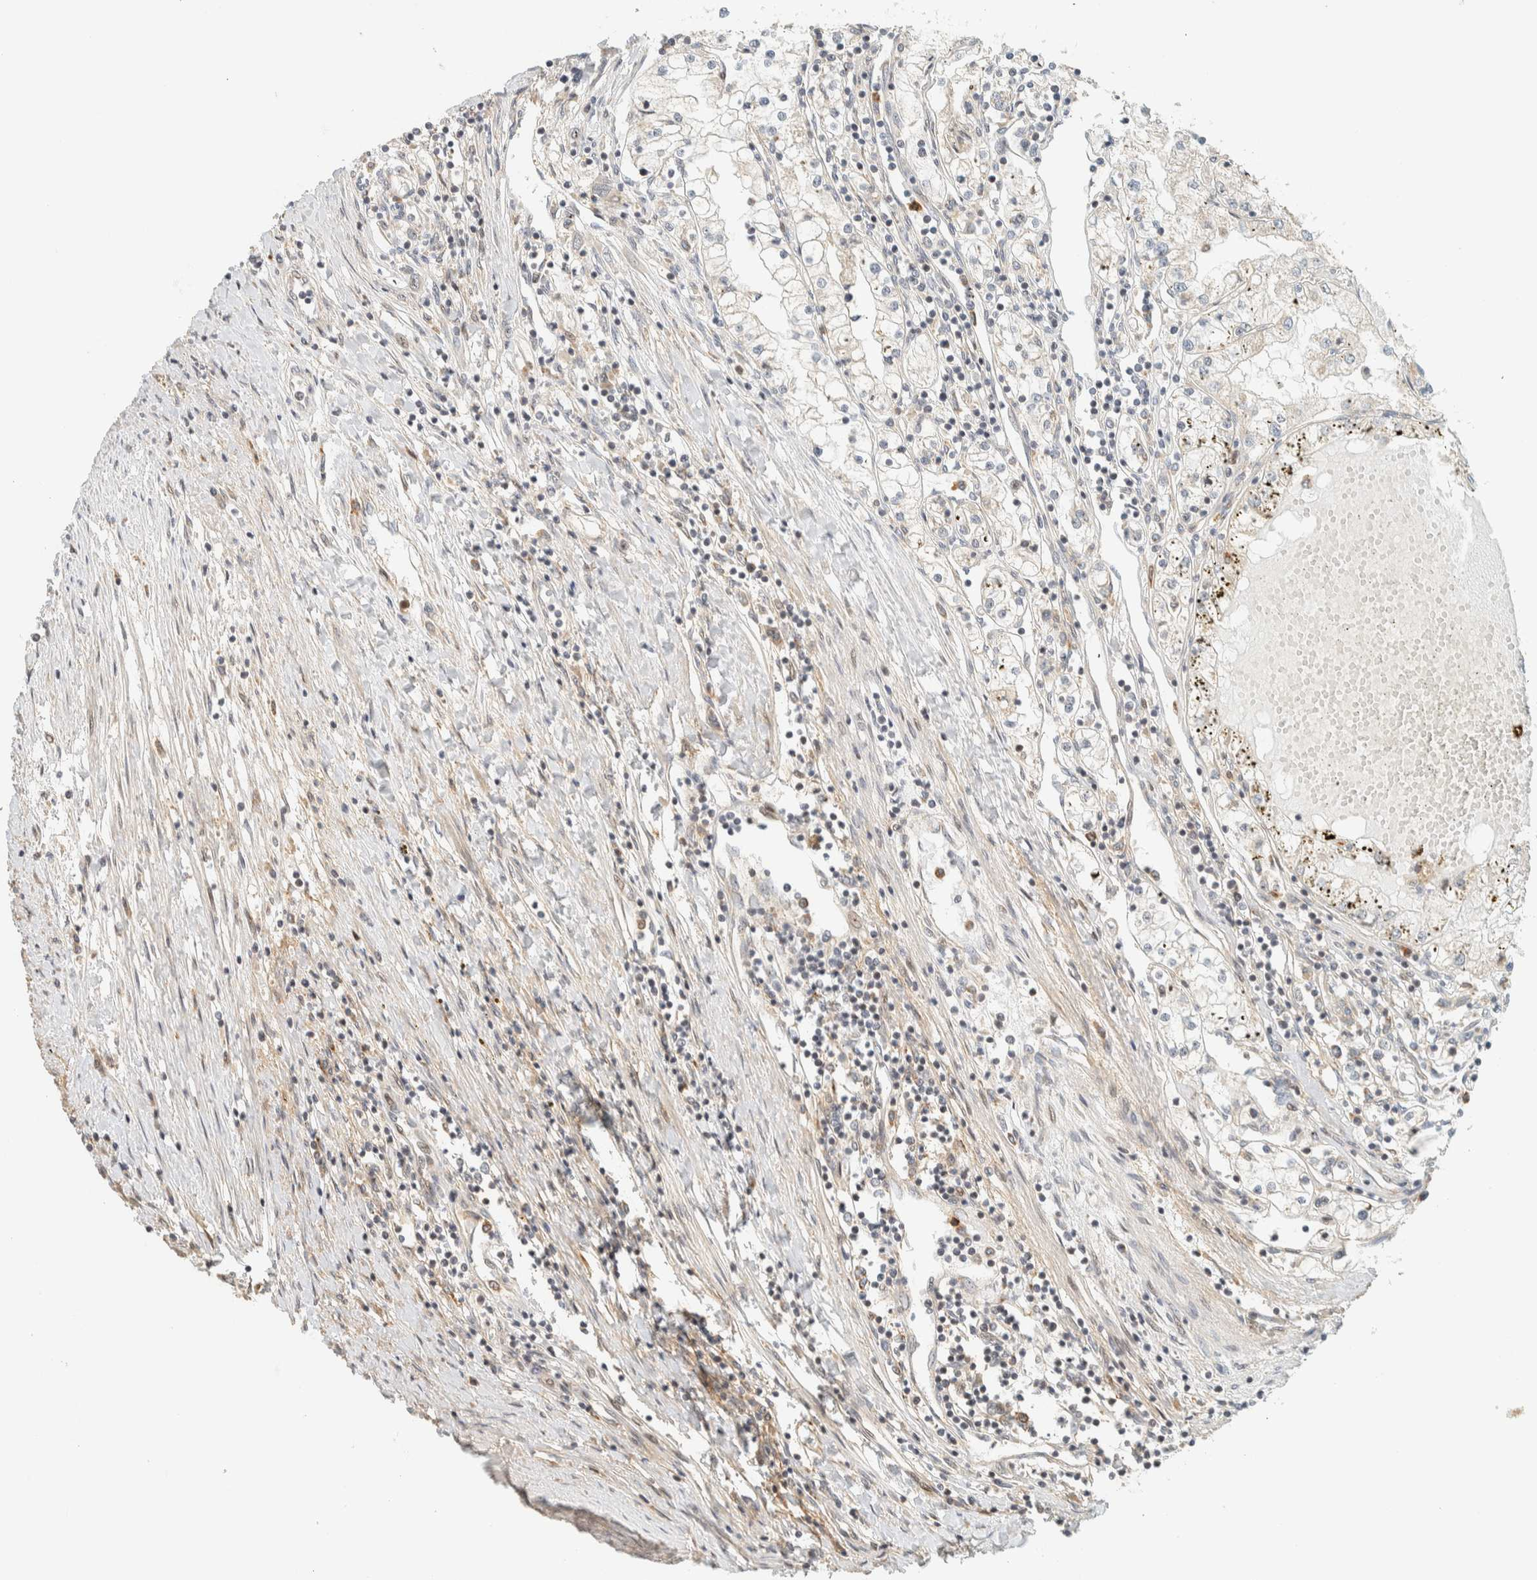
{"staining": {"intensity": "negative", "quantity": "none", "location": "none"}, "tissue": "renal cancer", "cell_type": "Tumor cells", "image_type": "cancer", "snomed": [{"axis": "morphology", "description": "Adenocarcinoma, NOS"}, {"axis": "topography", "description": "Kidney"}], "caption": "Protein analysis of renal cancer (adenocarcinoma) shows no significant expression in tumor cells.", "gene": "CCDC171", "patient": {"sex": "male", "age": 68}}